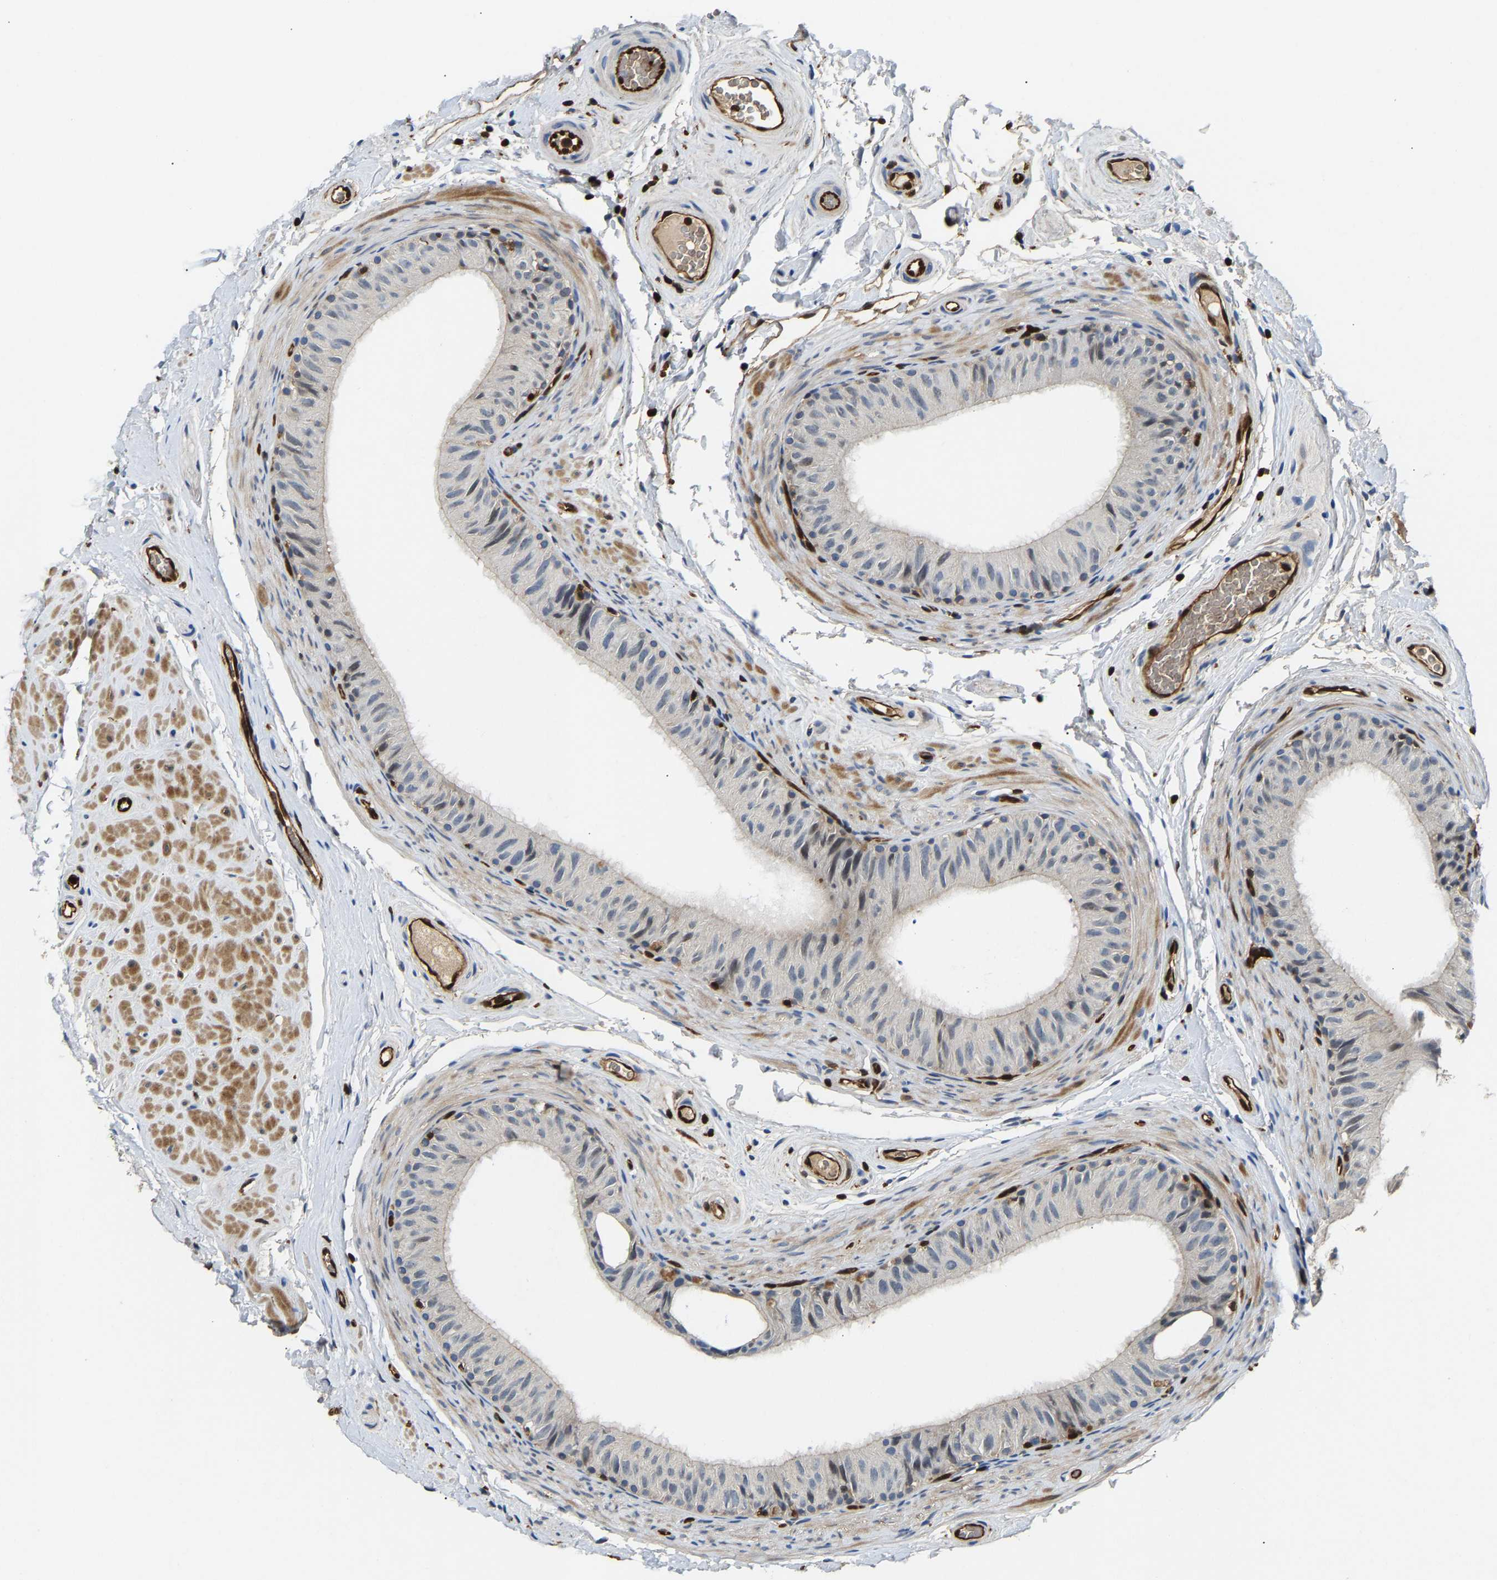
{"staining": {"intensity": "weak", "quantity": "25%-75%", "location": "cytoplasmic/membranous"}, "tissue": "epididymis", "cell_type": "Glandular cells", "image_type": "normal", "snomed": [{"axis": "morphology", "description": "Normal tissue, NOS"}, {"axis": "topography", "description": "Epididymis"}], "caption": "A brown stain shows weak cytoplasmic/membranous positivity of a protein in glandular cells of unremarkable human epididymis.", "gene": "GIMAP7", "patient": {"sex": "male", "age": 34}}